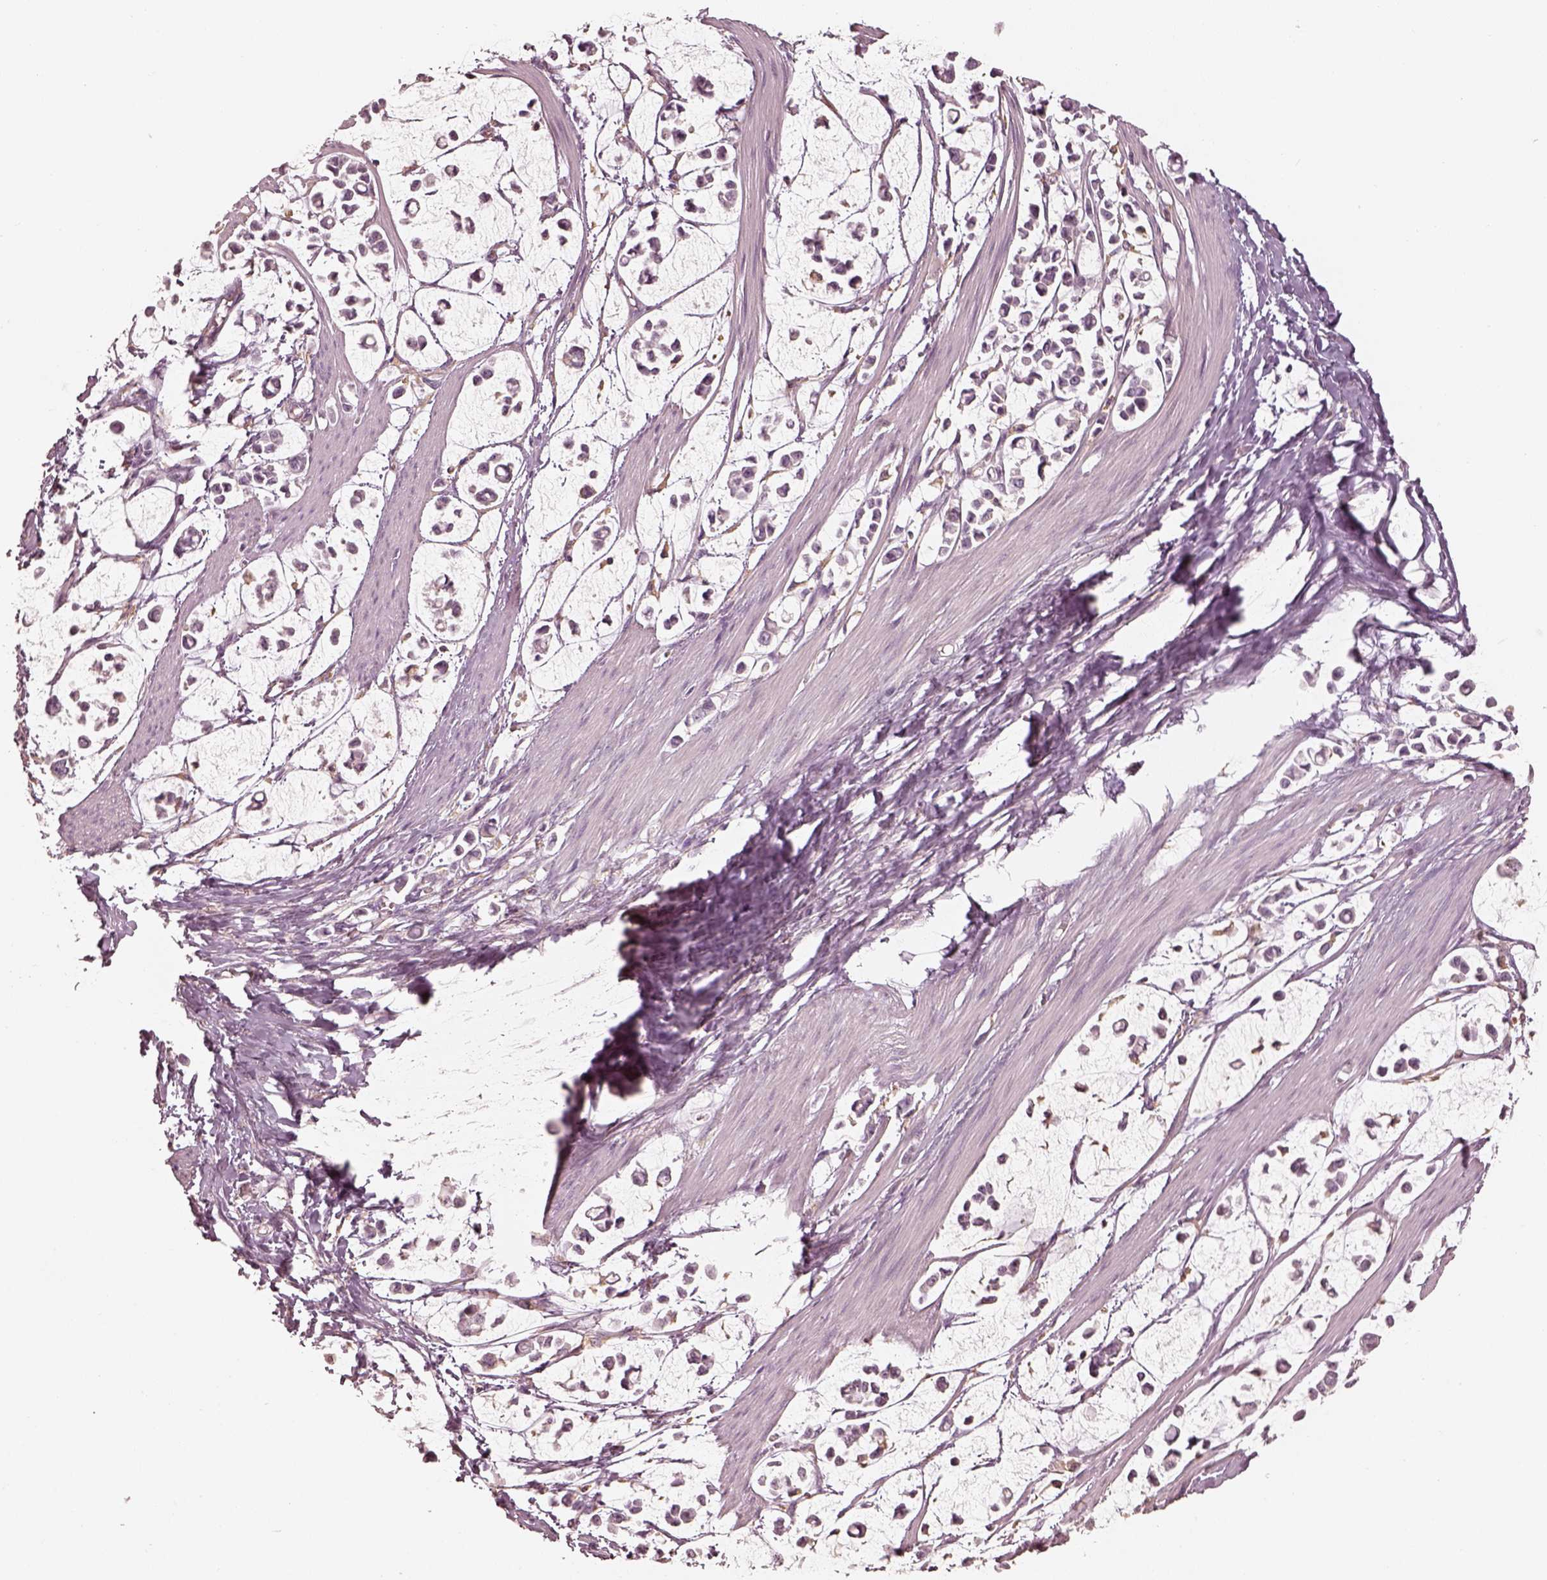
{"staining": {"intensity": "negative", "quantity": "none", "location": "none"}, "tissue": "stomach cancer", "cell_type": "Tumor cells", "image_type": "cancer", "snomed": [{"axis": "morphology", "description": "Adenocarcinoma, NOS"}, {"axis": "topography", "description": "Stomach"}], "caption": "High magnification brightfield microscopy of stomach cancer stained with DAB (3,3'-diaminobenzidine) (brown) and counterstained with hematoxylin (blue): tumor cells show no significant positivity. Brightfield microscopy of IHC stained with DAB (3,3'-diaminobenzidine) (brown) and hematoxylin (blue), captured at high magnification.", "gene": "FMNL2", "patient": {"sex": "male", "age": 82}}